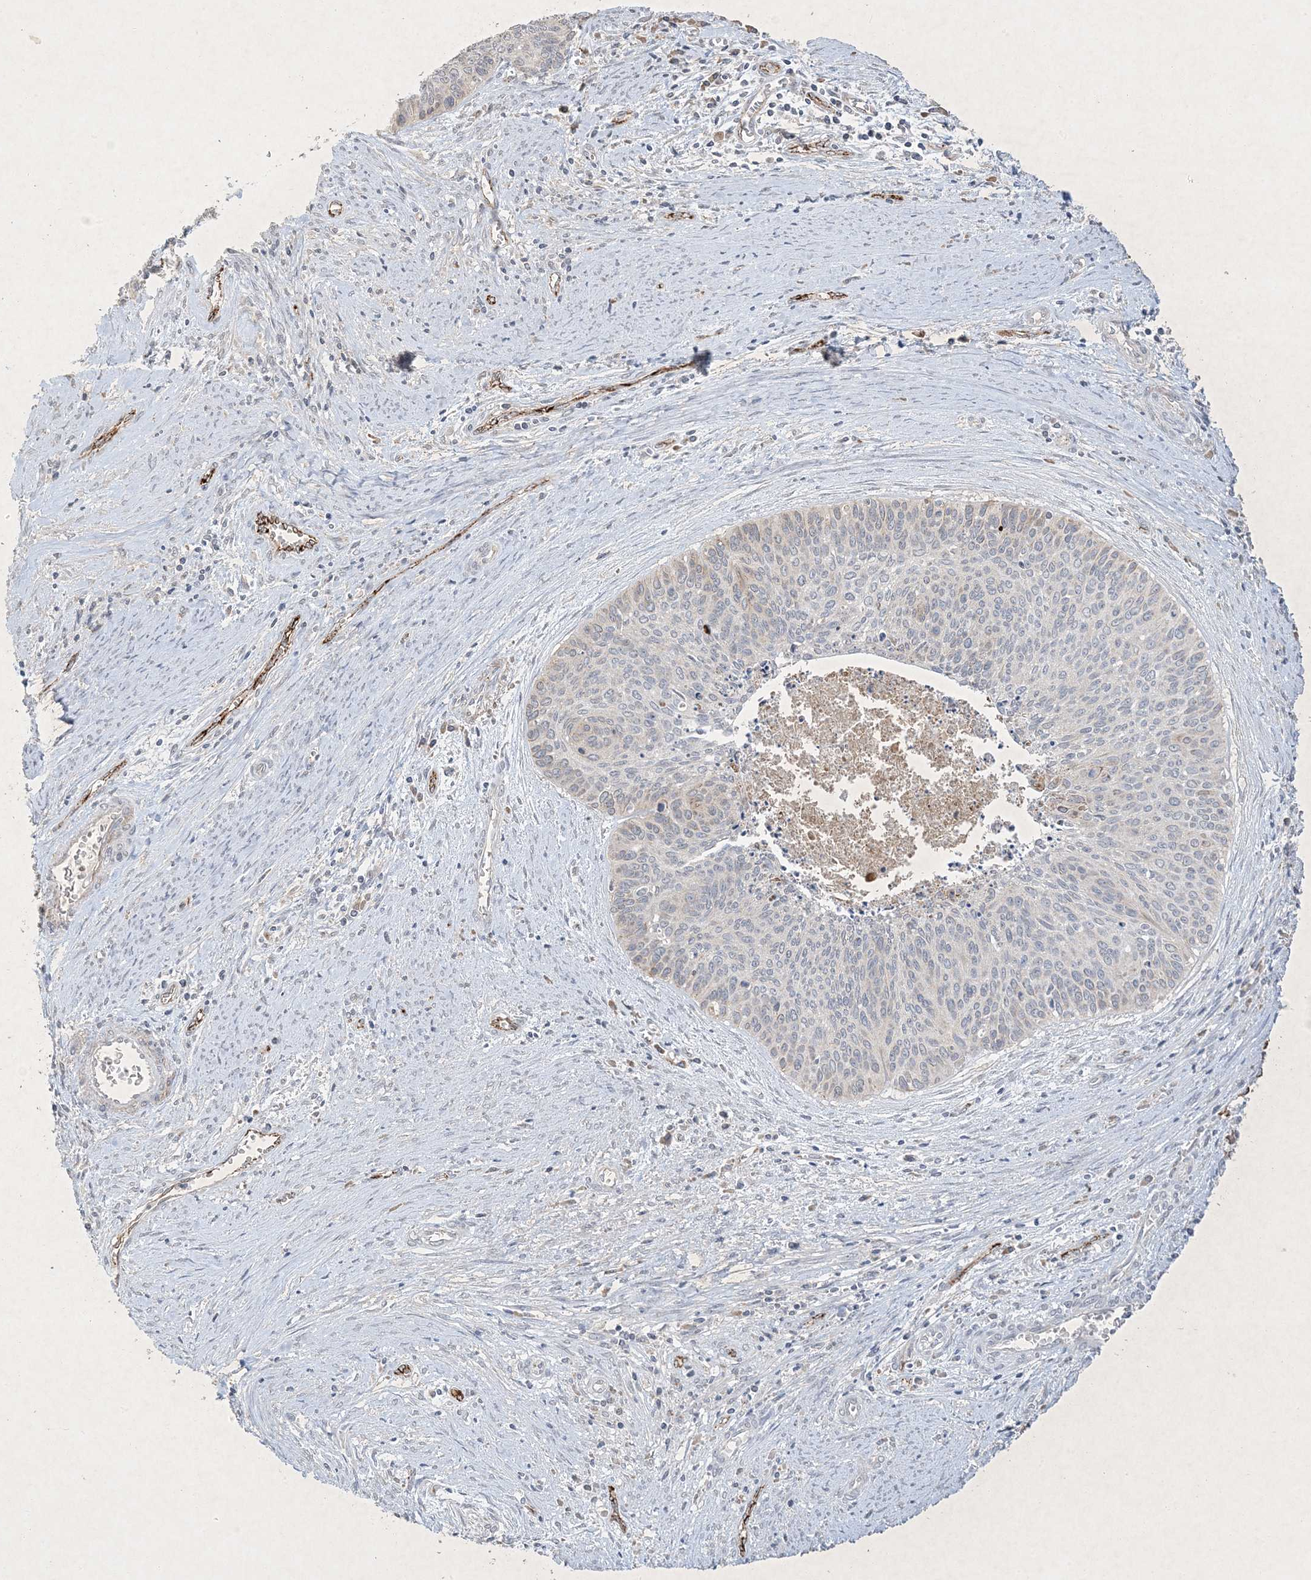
{"staining": {"intensity": "negative", "quantity": "none", "location": "none"}, "tissue": "cervical cancer", "cell_type": "Tumor cells", "image_type": "cancer", "snomed": [{"axis": "morphology", "description": "Squamous cell carcinoma, NOS"}, {"axis": "topography", "description": "Cervix"}], "caption": "Human cervical cancer stained for a protein using IHC reveals no staining in tumor cells.", "gene": "PRSS36", "patient": {"sex": "female", "age": 55}}